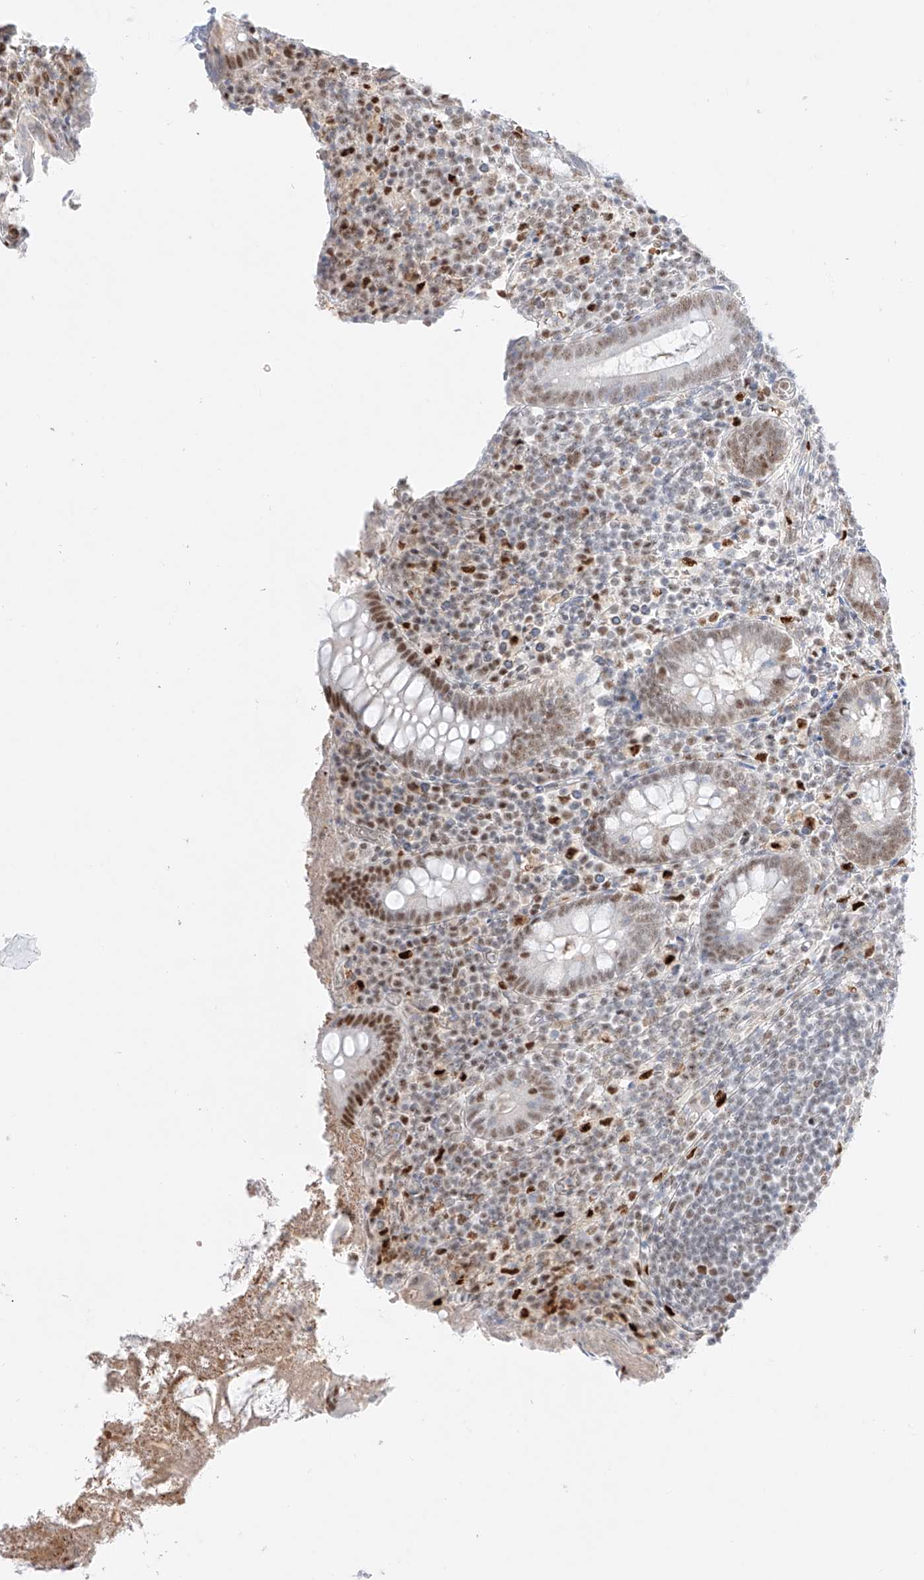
{"staining": {"intensity": "moderate", "quantity": ">75%", "location": "nuclear"}, "tissue": "appendix", "cell_type": "Glandular cells", "image_type": "normal", "snomed": [{"axis": "morphology", "description": "Normal tissue, NOS"}, {"axis": "topography", "description": "Appendix"}], "caption": "This photomicrograph exhibits immunohistochemistry (IHC) staining of normal human appendix, with medium moderate nuclear positivity in approximately >75% of glandular cells.", "gene": "APIP", "patient": {"sex": "female", "age": 17}}